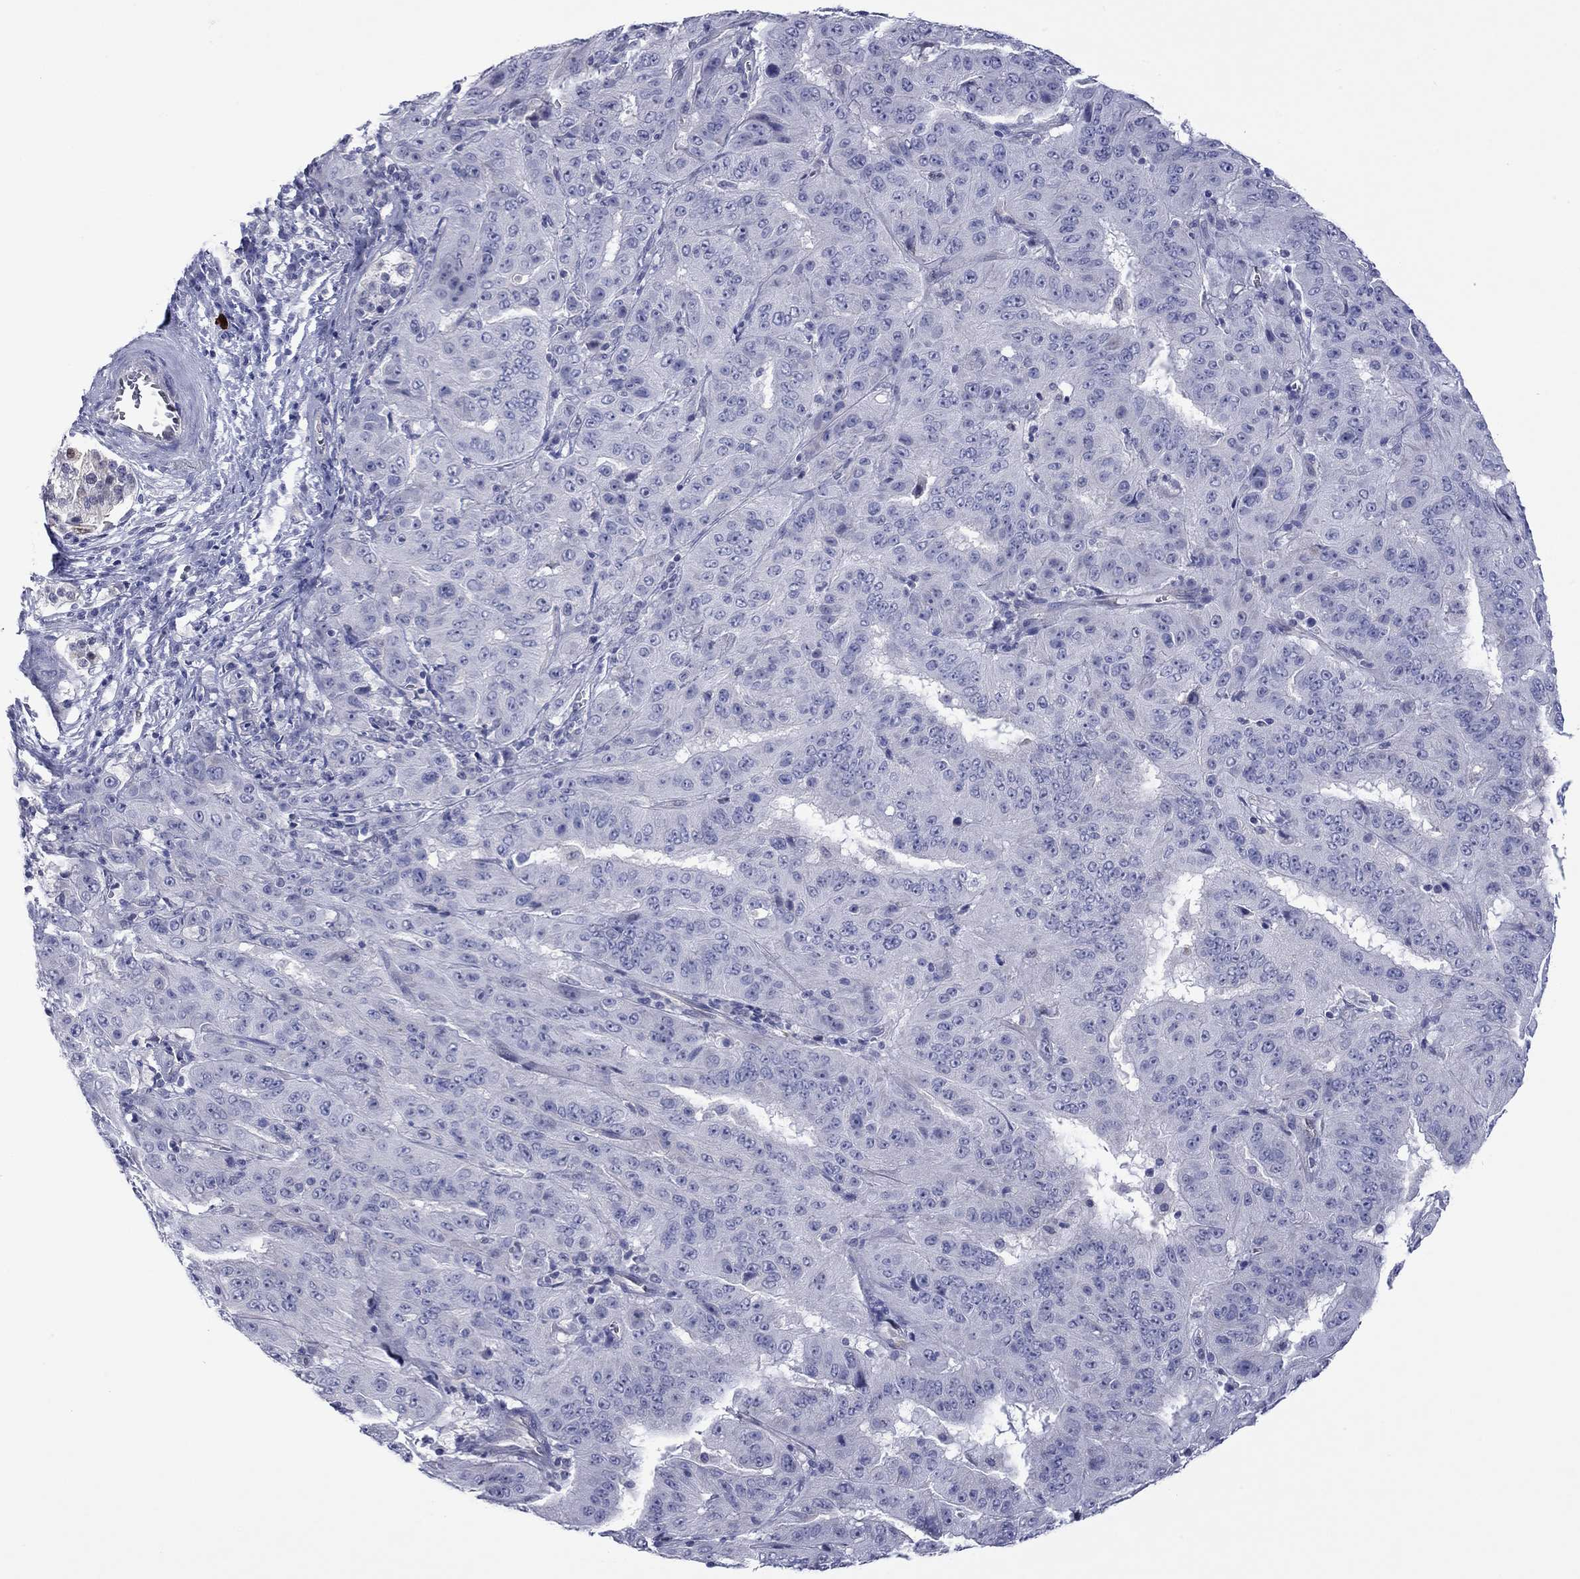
{"staining": {"intensity": "negative", "quantity": "none", "location": "none"}, "tissue": "pancreatic cancer", "cell_type": "Tumor cells", "image_type": "cancer", "snomed": [{"axis": "morphology", "description": "Adenocarcinoma, NOS"}, {"axis": "topography", "description": "Pancreas"}], "caption": "This photomicrograph is of pancreatic cancer (adenocarcinoma) stained with immunohistochemistry (IHC) to label a protein in brown with the nuclei are counter-stained blue. There is no staining in tumor cells. Nuclei are stained in blue.", "gene": "CTNNBIP1", "patient": {"sex": "male", "age": 63}}